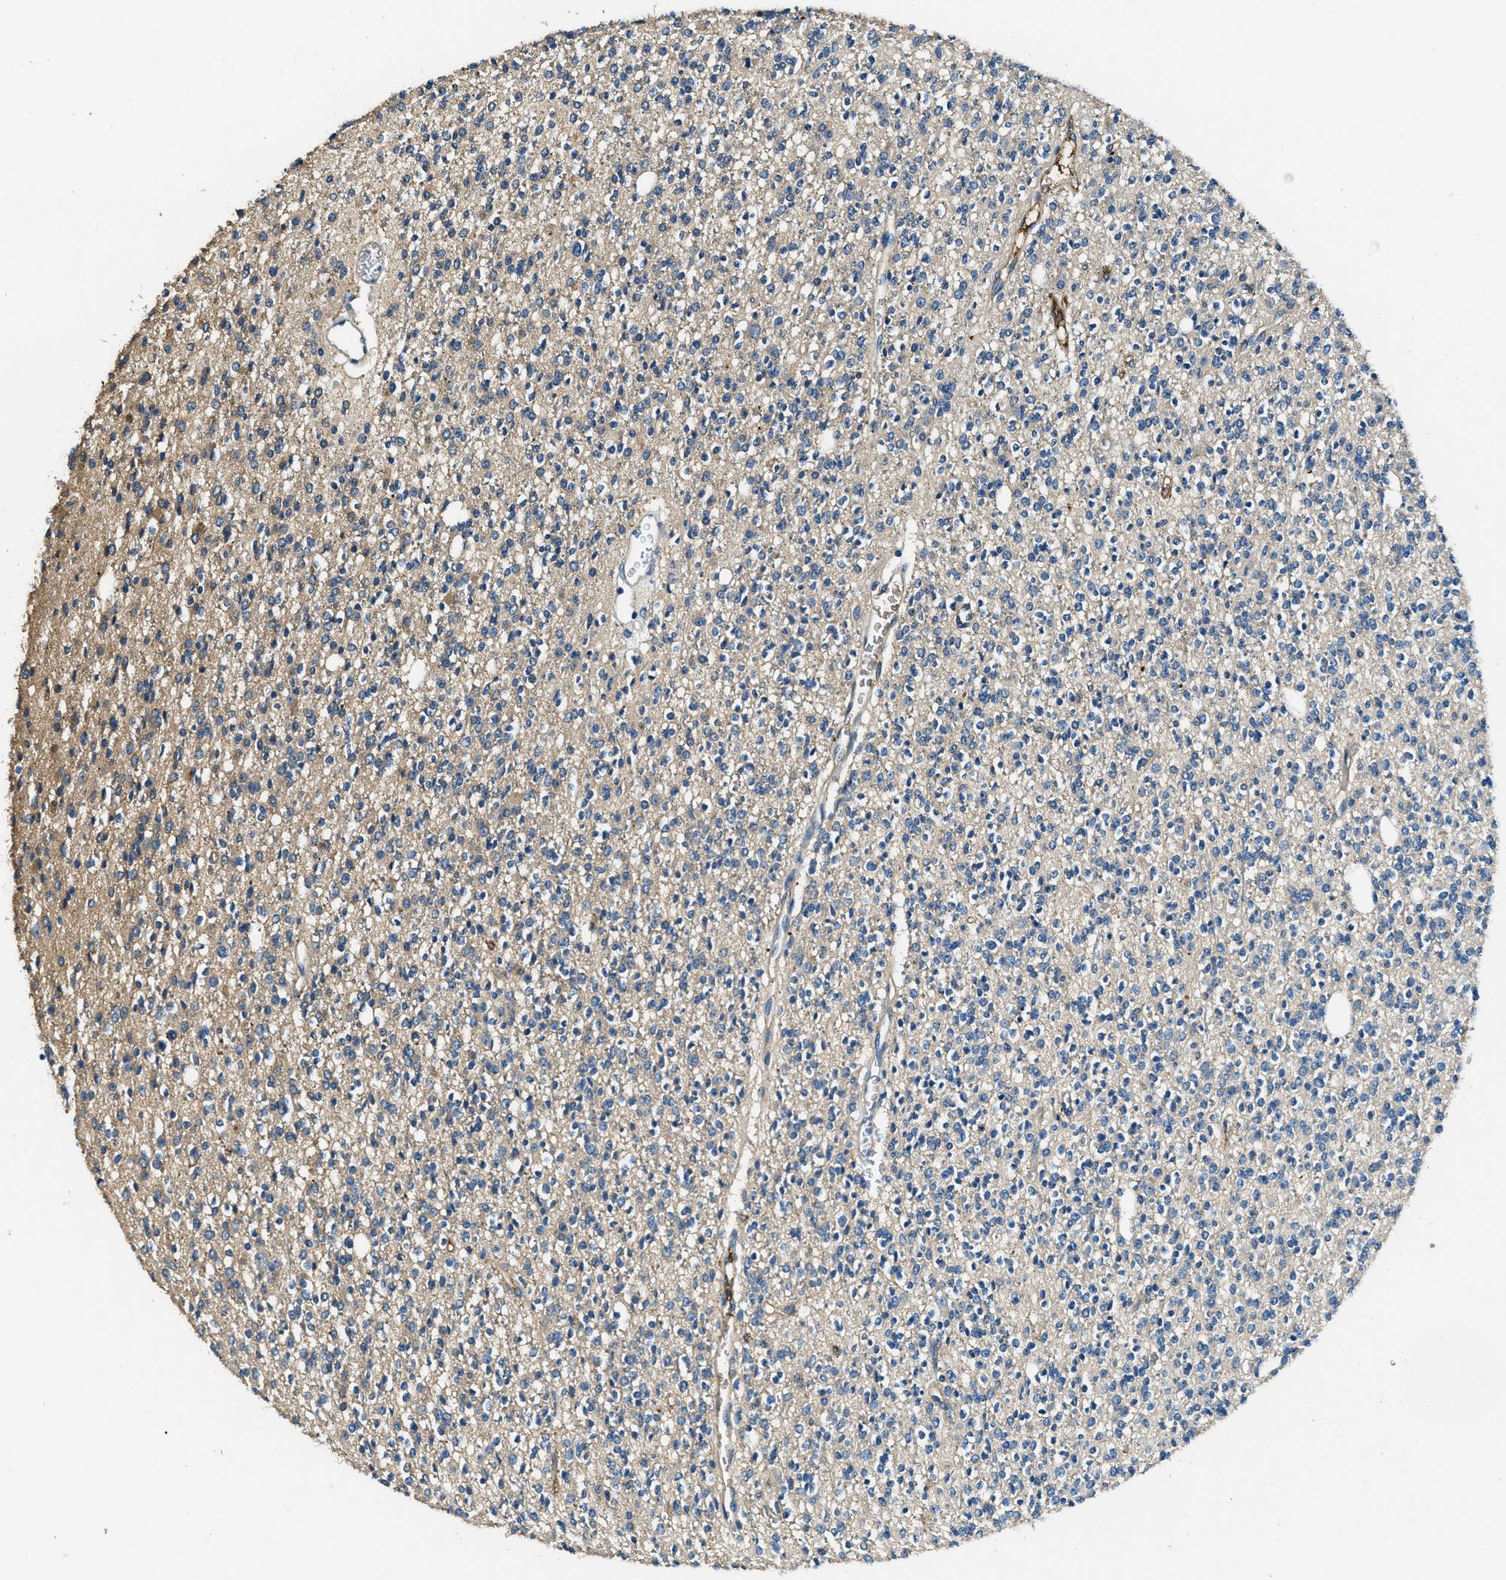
{"staining": {"intensity": "negative", "quantity": "none", "location": "none"}, "tissue": "glioma", "cell_type": "Tumor cells", "image_type": "cancer", "snomed": [{"axis": "morphology", "description": "Glioma, malignant, High grade"}, {"axis": "topography", "description": "Brain"}], "caption": "The image exhibits no staining of tumor cells in glioma. Nuclei are stained in blue.", "gene": "TMEM186", "patient": {"sex": "male", "age": 34}}